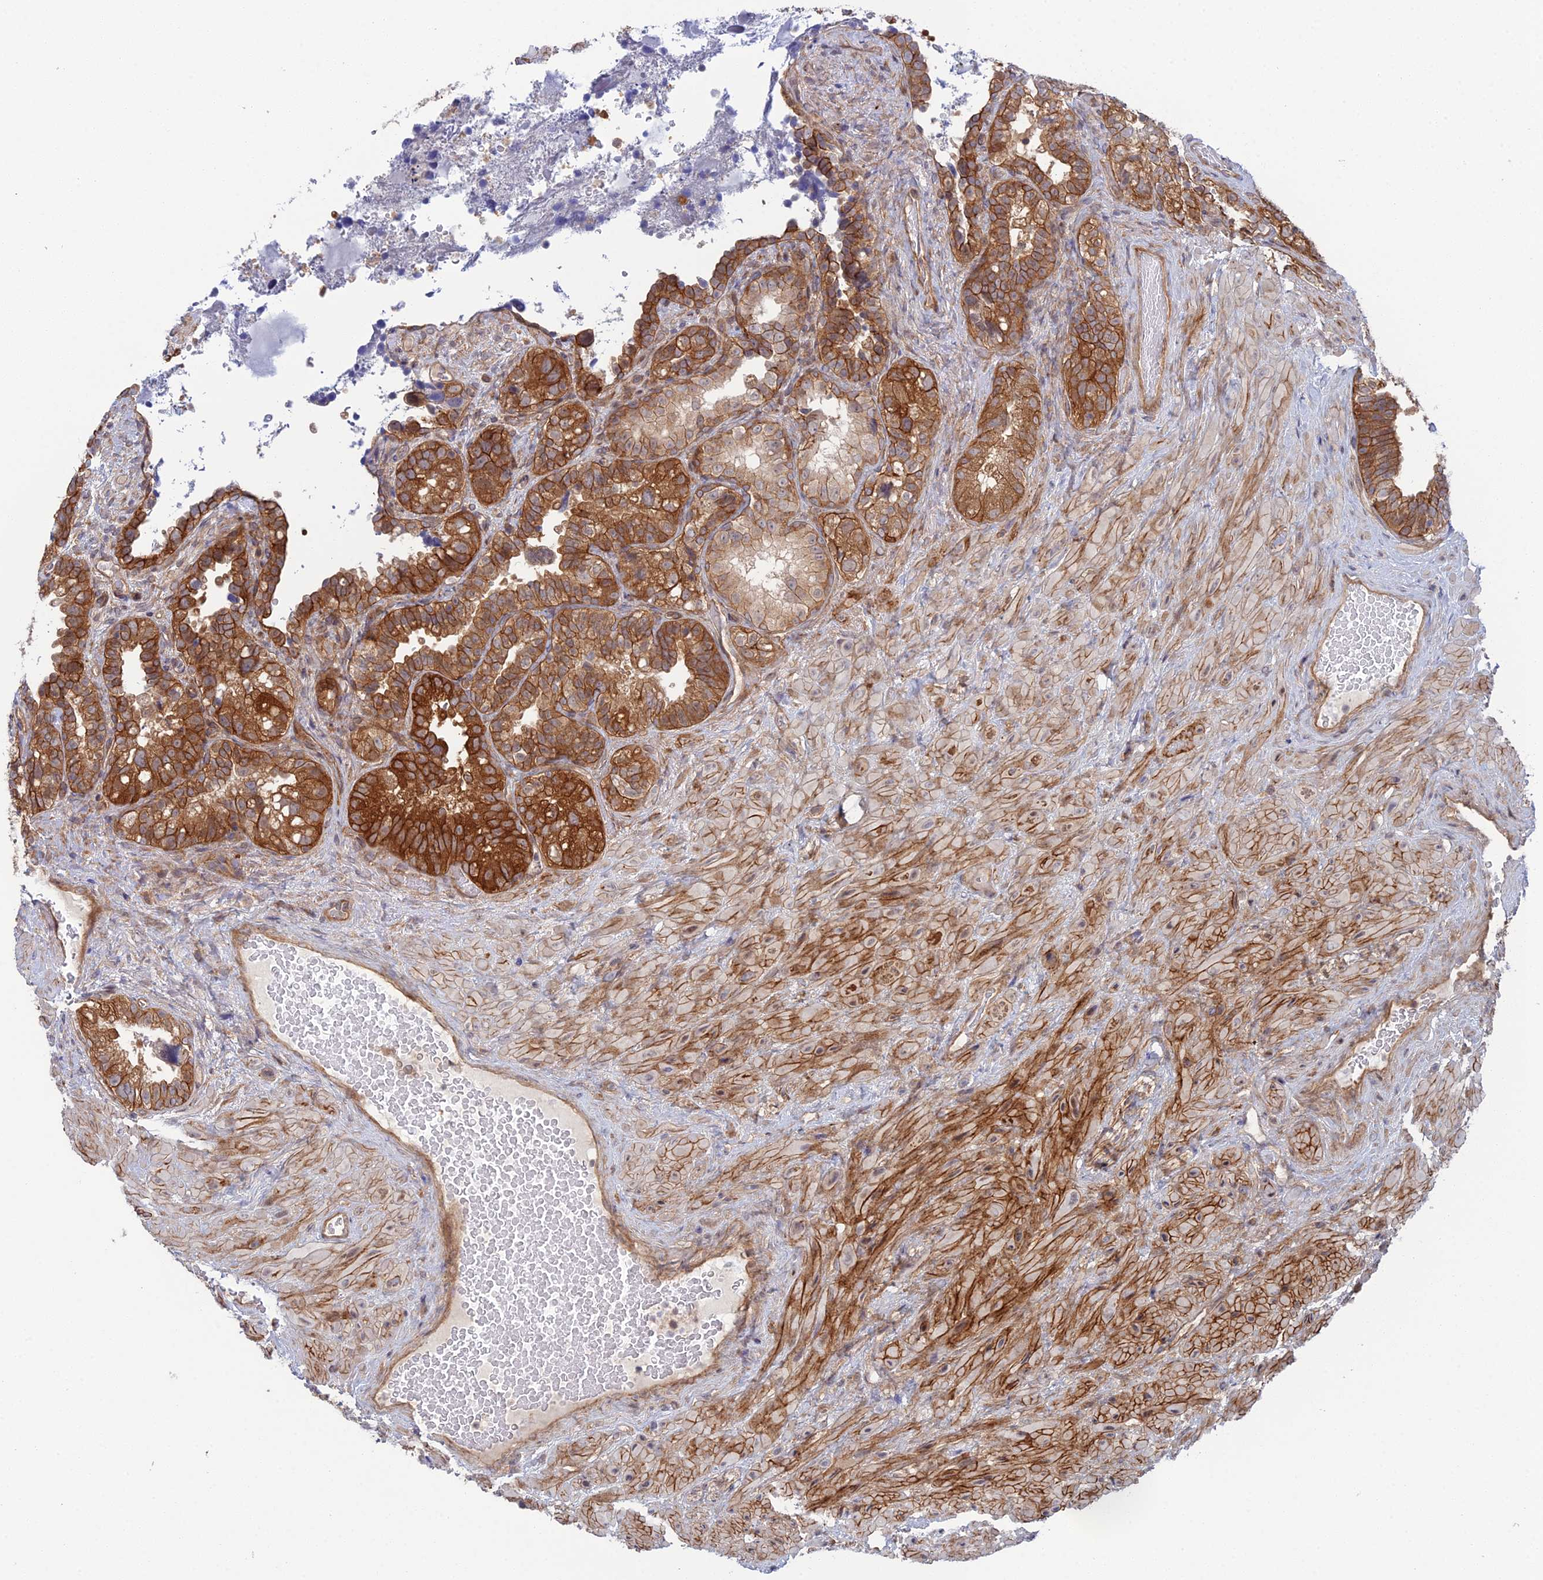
{"staining": {"intensity": "strong", "quantity": ">75%", "location": "cytoplasmic/membranous"}, "tissue": "seminal vesicle", "cell_type": "Glandular cells", "image_type": "normal", "snomed": [{"axis": "morphology", "description": "Normal tissue, NOS"}, {"axis": "topography", "description": "Seminal veicle"}, {"axis": "topography", "description": "Peripheral nerve tissue"}], "caption": "Immunohistochemistry (DAB (3,3'-diaminobenzidine)) staining of benign seminal vesicle displays strong cytoplasmic/membranous protein positivity in approximately >75% of glandular cells.", "gene": "ABHD1", "patient": {"sex": "male", "age": 67}}